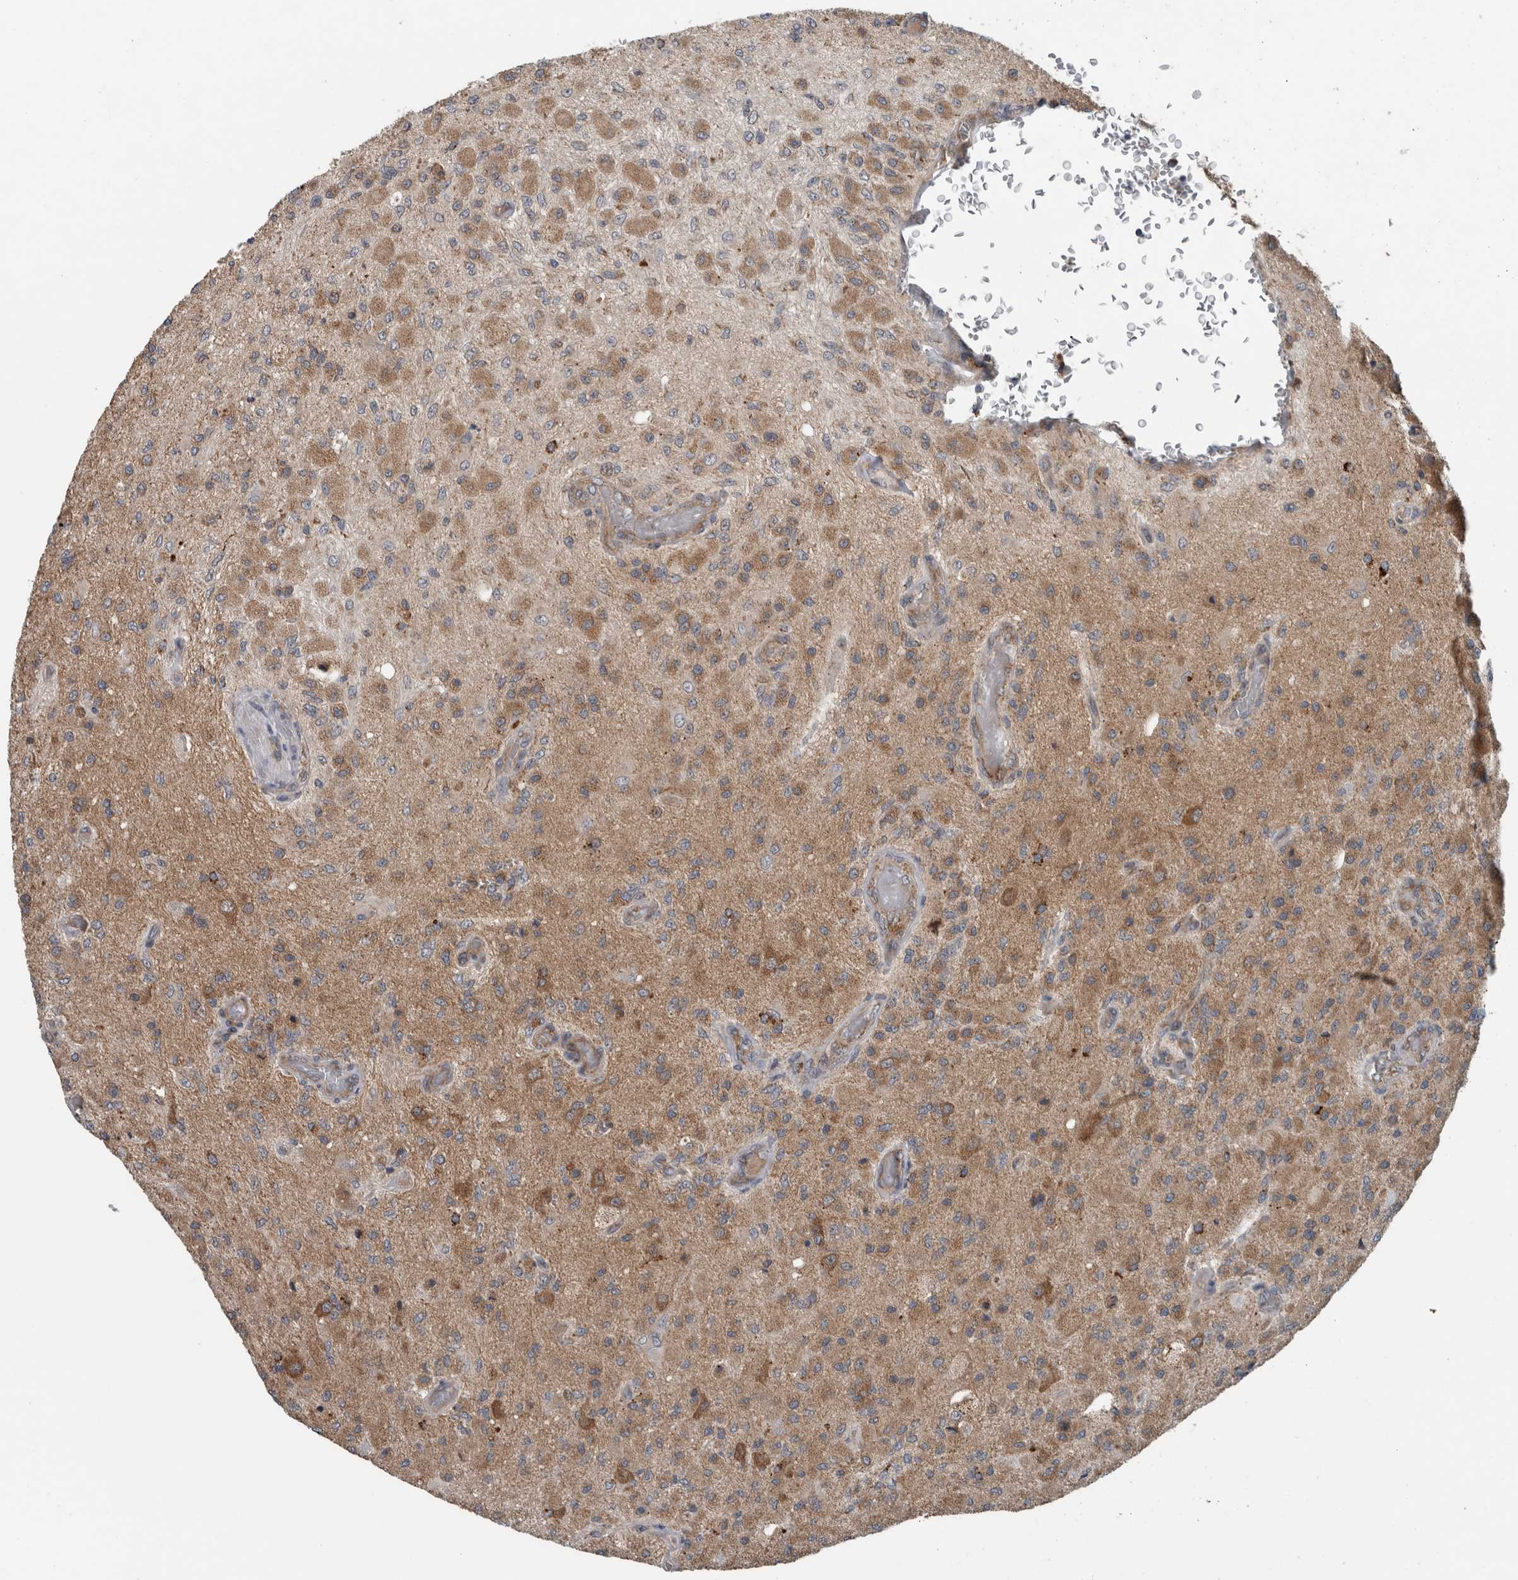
{"staining": {"intensity": "moderate", "quantity": ">75%", "location": "cytoplasmic/membranous"}, "tissue": "glioma", "cell_type": "Tumor cells", "image_type": "cancer", "snomed": [{"axis": "morphology", "description": "Normal tissue, NOS"}, {"axis": "morphology", "description": "Glioma, malignant, High grade"}, {"axis": "topography", "description": "Cerebral cortex"}], "caption": "Immunohistochemistry (IHC) of human glioma displays medium levels of moderate cytoplasmic/membranous positivity in approximately >75% of tumor cells. (brown staining indicates protein expression, while blue staining denotes nuclei).", "gene": "GBA2", "patient": {"sex": "male", "age": 77}}